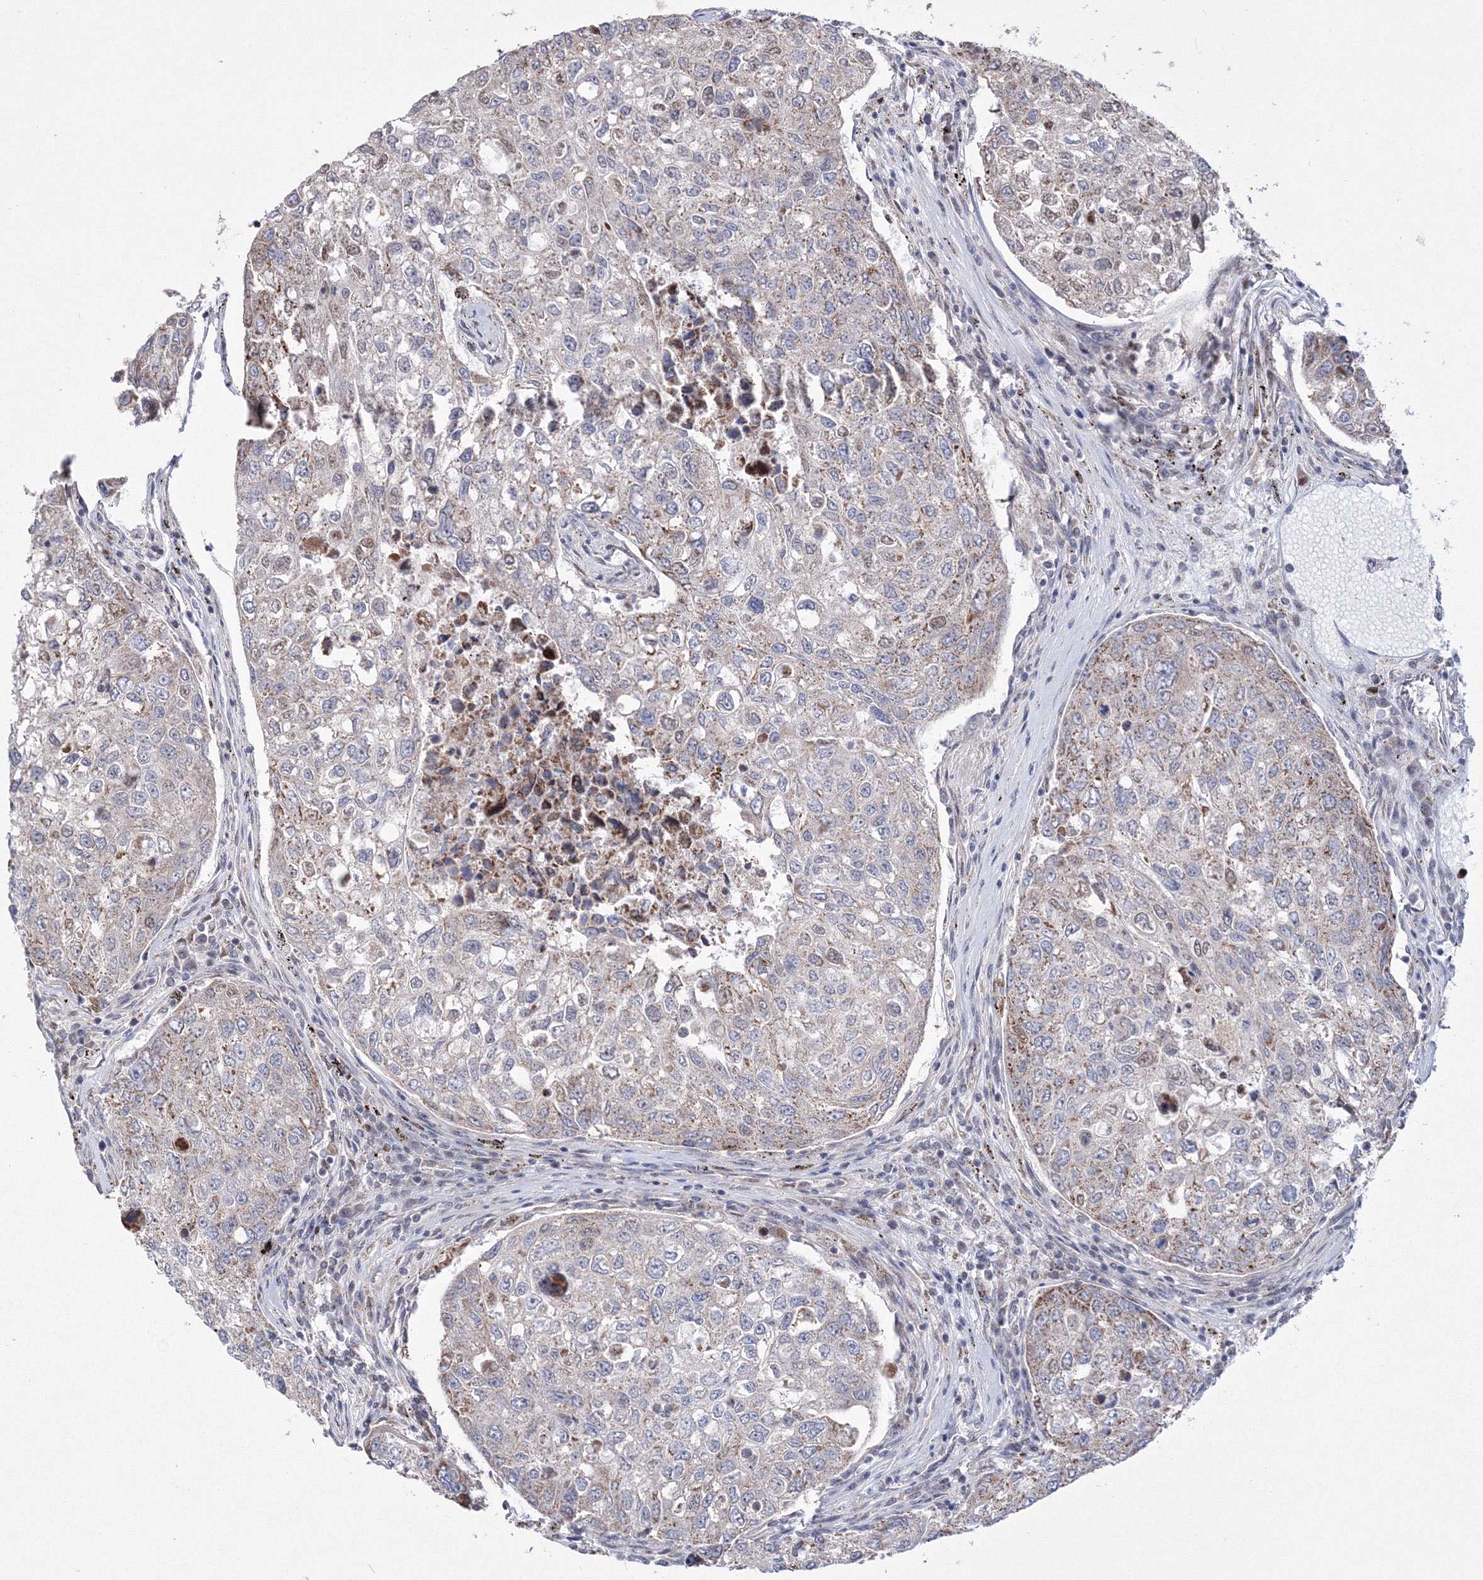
{"staining": {"intensity": "moderate", "quantity": "25%-75%", "location": "cytoplasmic/membranous"}, "tissue": "urothelial cancer", "cell_type": "Tumor cells", "image_type": "cancer", "snomed": [{"axis": "morphology", "description": "Urothelial carcinoma, High grade"}, {"axis": "topography", "description": "Lymph node"}, {"axis": "topography", "description": "Urinary bladder"}], "caption": "A brown stain highlights moderate cytoplasmic/membranous staining of a protein in human urothelial cancer tumor cells.", "gene": "GRSF1", "patient": {"sex": "male", "age": 51}}